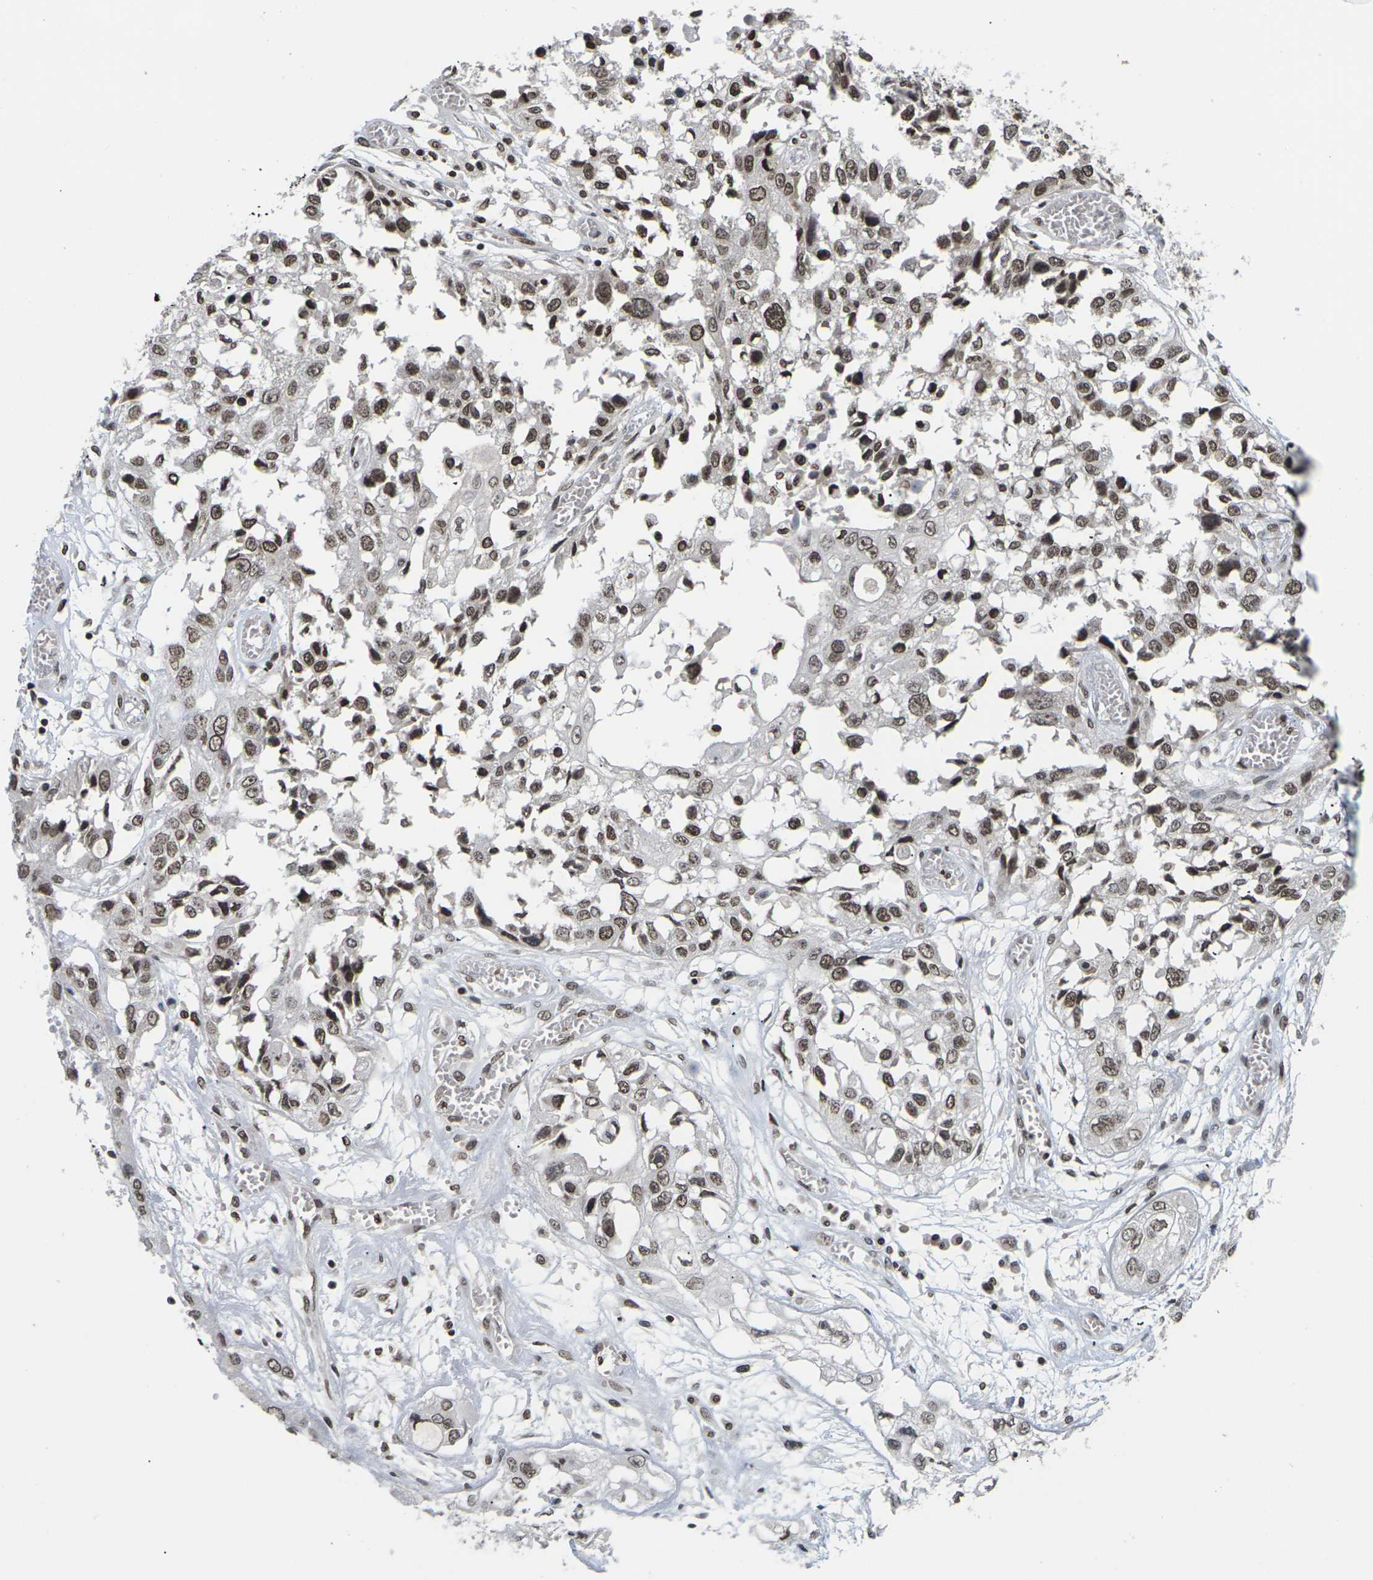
{"staining": {"intensity": "moderate", "quantity": ">75%", "location": "nuclear"}, "tissue": "lung cancer", "cell_type": "Tumor cells", "image_type": "cancer", "snomed": [{"axis": "morphology", "description": "Squamous cell carcinoma, NOS"}, {"axis": "topography", "description": "Lung"}], "caption": "This is an image of IHC staining of lung squamous cell carcinoma, which shows moderate expression in the nuclear of tumor cells.", "gene": "ETV5", "patient": {"sex": "male", "age": 71}}